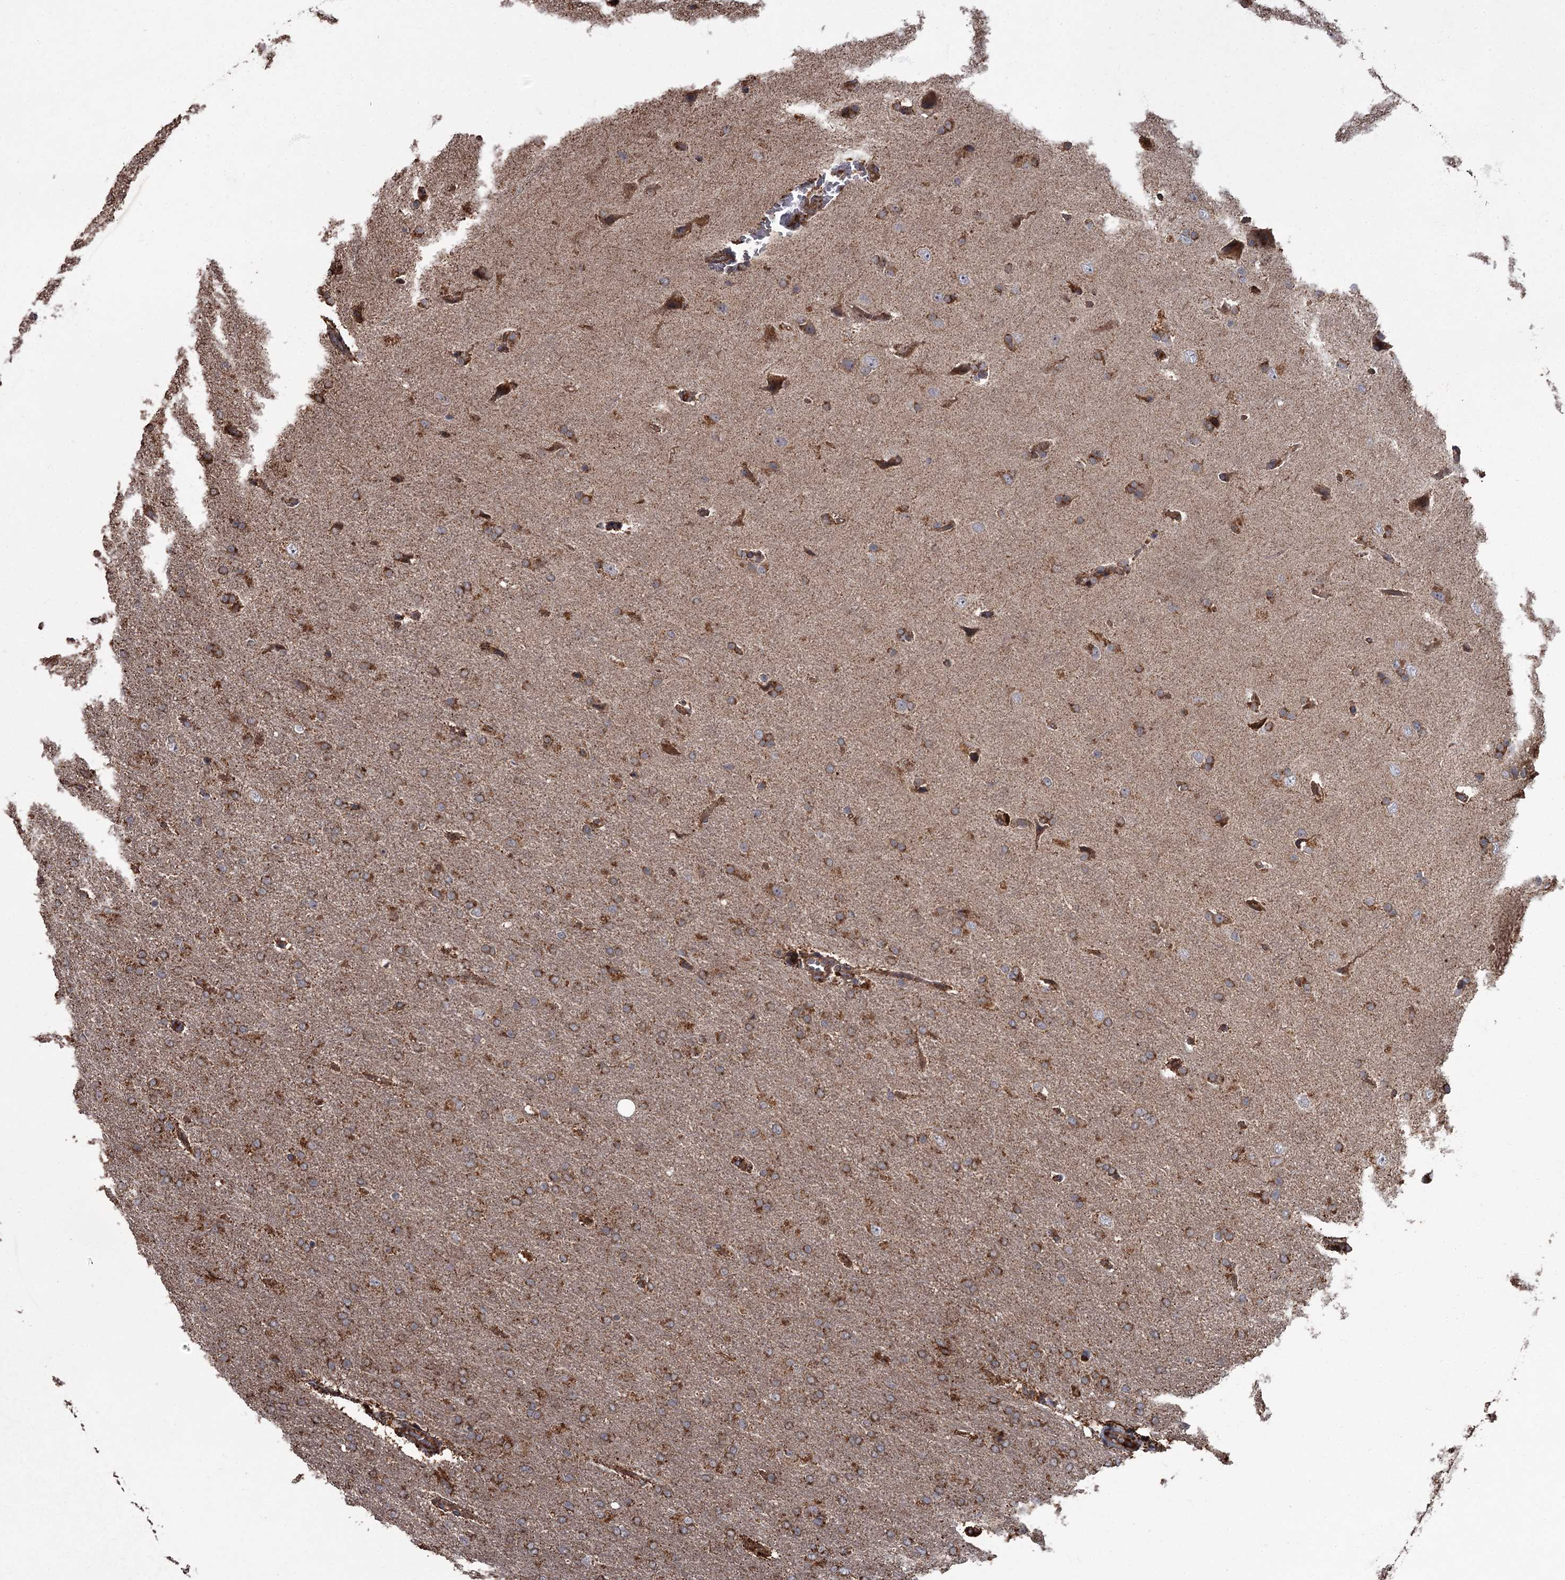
{"staining": {"intensity": "strong", "quantity": ">75%", "location": "cytoplasmic/membranous"}, "tissue": "glioma", "cell_type": "Tumor cells", "image_type": "cancer", "snomed": [{"axis": "morphology", "description": "Glioma, malignant, High grade"}, {"axis": "topography", "description": "Brain"}], "caption": "Approximately >75% of tumor cells in human malignant glioma (high-grade) demonstrate strong cytoplasmic/membranous protein staining as visualized by brown immunohistochemical staining.", "gene": "THAP9", "patient": {"sex": "male", "age": 72}}